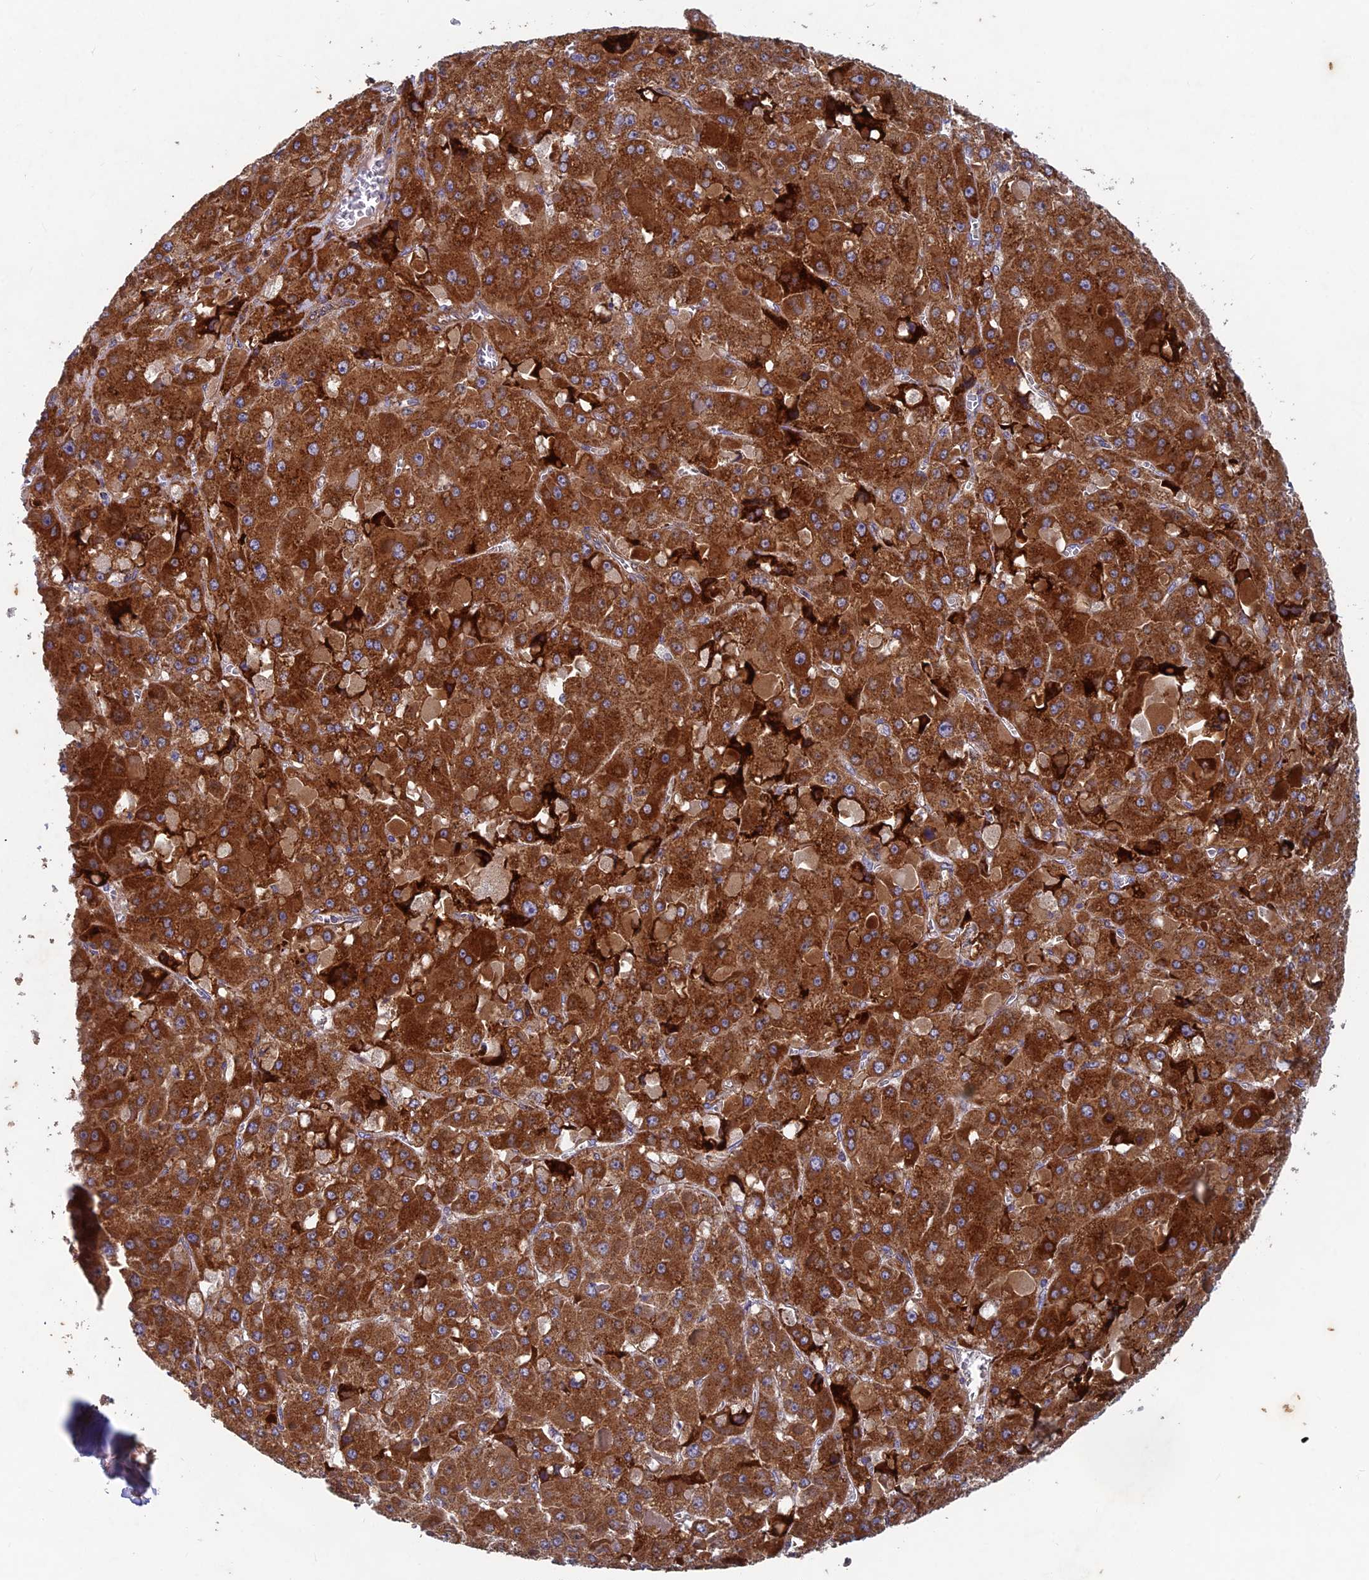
{"staining": {"intensity": "strong", "quantity": ">75%", "location": "cytoplasmic/membranous"}, "tissue": "liver cancer", "cell_type": "Tumor cells", "image_type": "cancer", "snomed": [{"axis": "morphology", "description": "Carcinoma, Hepatocellular, NOS"}, {"axis": "topography", "description": "Liver"}], "caption": "Liver cancer was stained to show a protein in brown. There is high levels of strong cytoplasmic/membranous staining in approximately >75% of tumor cells.", "gene": "AP4S1", "patient": {"sex": "female", "age": 73}}